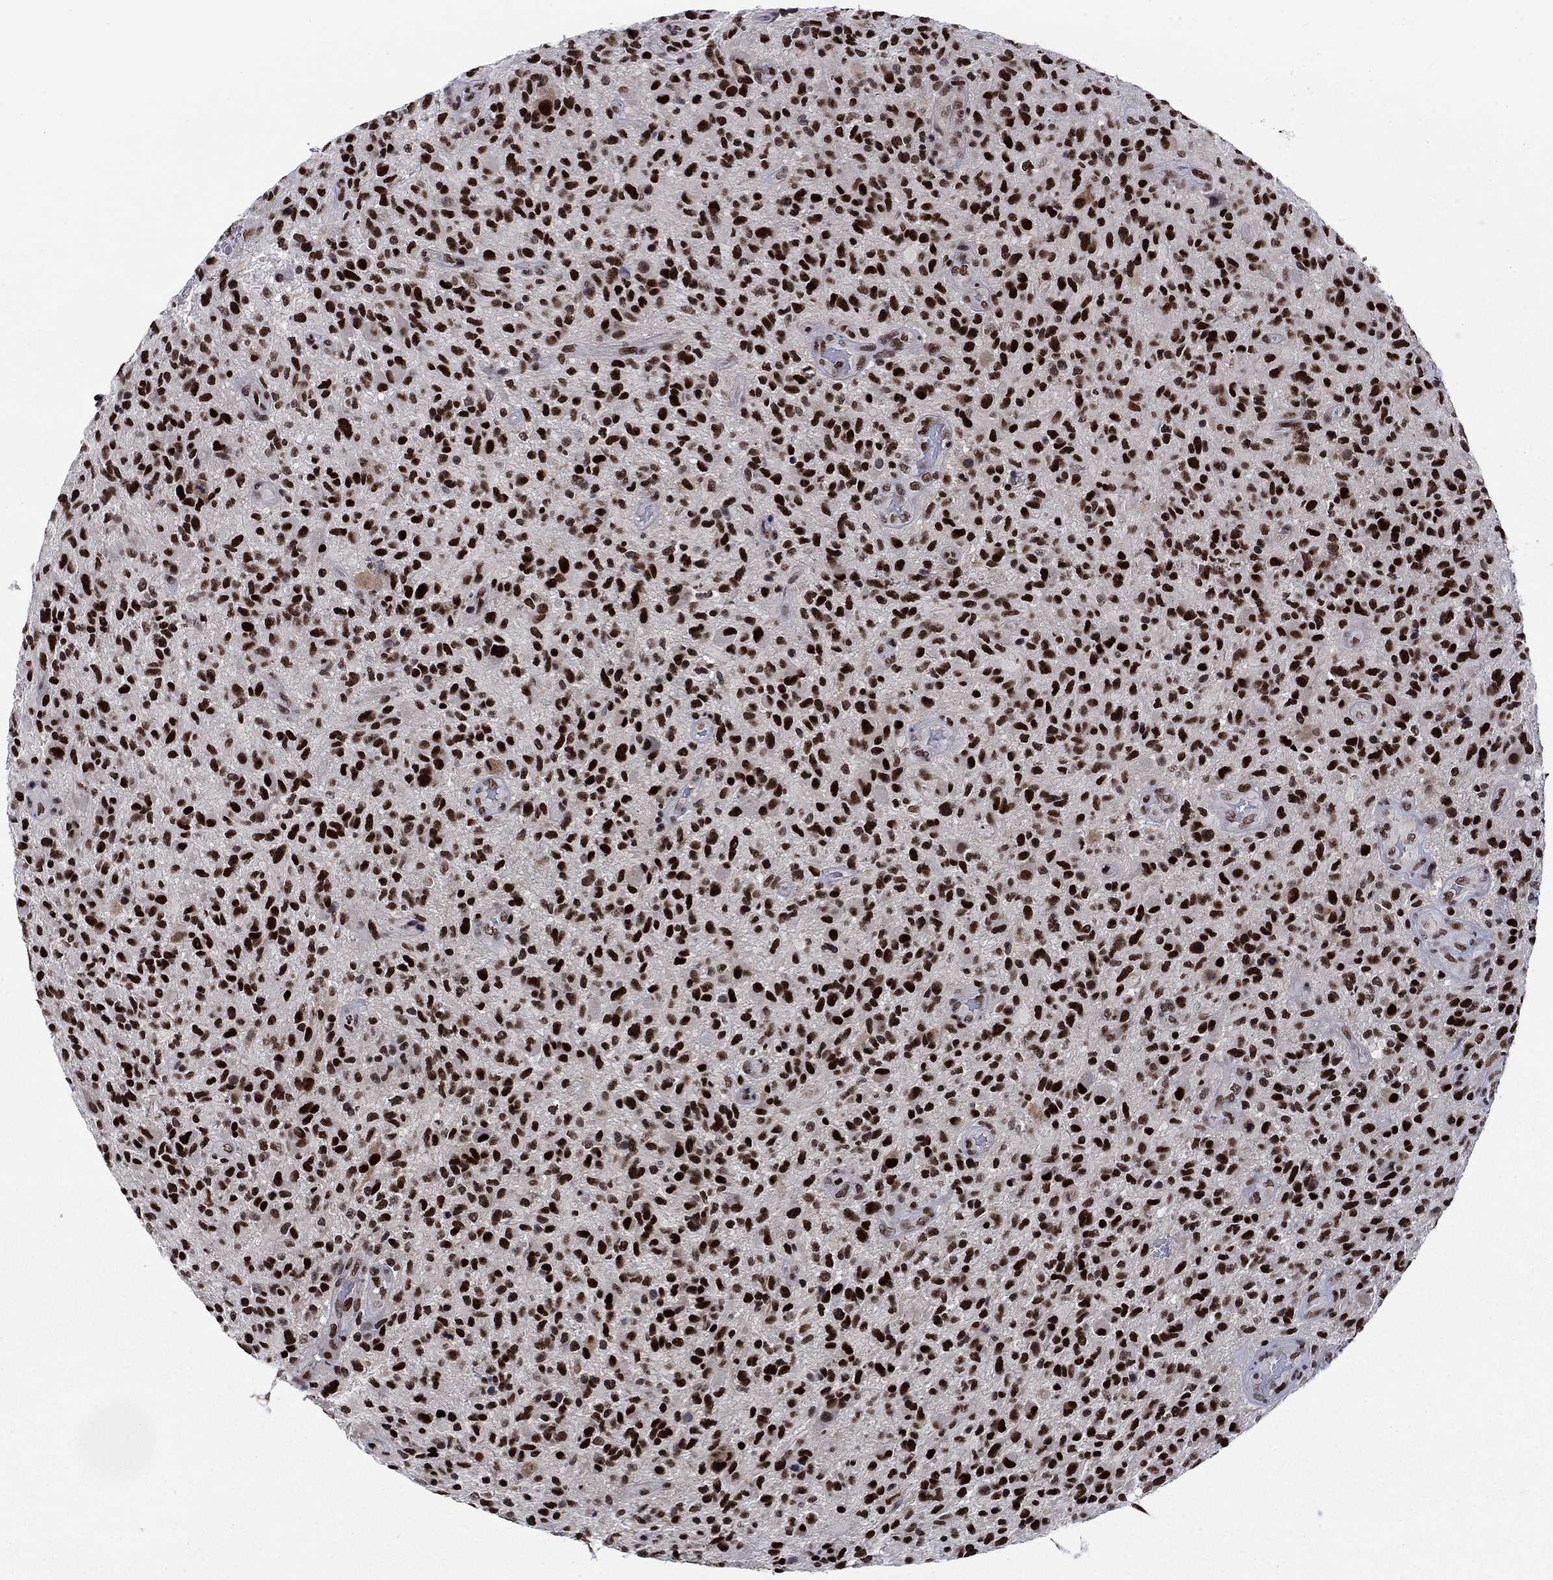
{"staining": {"intensity": "strong", "quantity": ">75%", "location": "nuclear"}, "tissue": "glioma", "cell_type": "Tumor cells", "image_type": "cancer", "snomed": [{"axis": "morphology", "description": "Glioma, malignant, High grade"}, {"axis": "topography", "description": "Brain"}], "caption": "This is a histology image of immunohistochemistry (IHC) staining of malignant high-grade glioma, which shows strong staining in the nuclear of tumor cells.", "gene": "RPRD1B", "patient": {"sex": "male", "age": 47}}